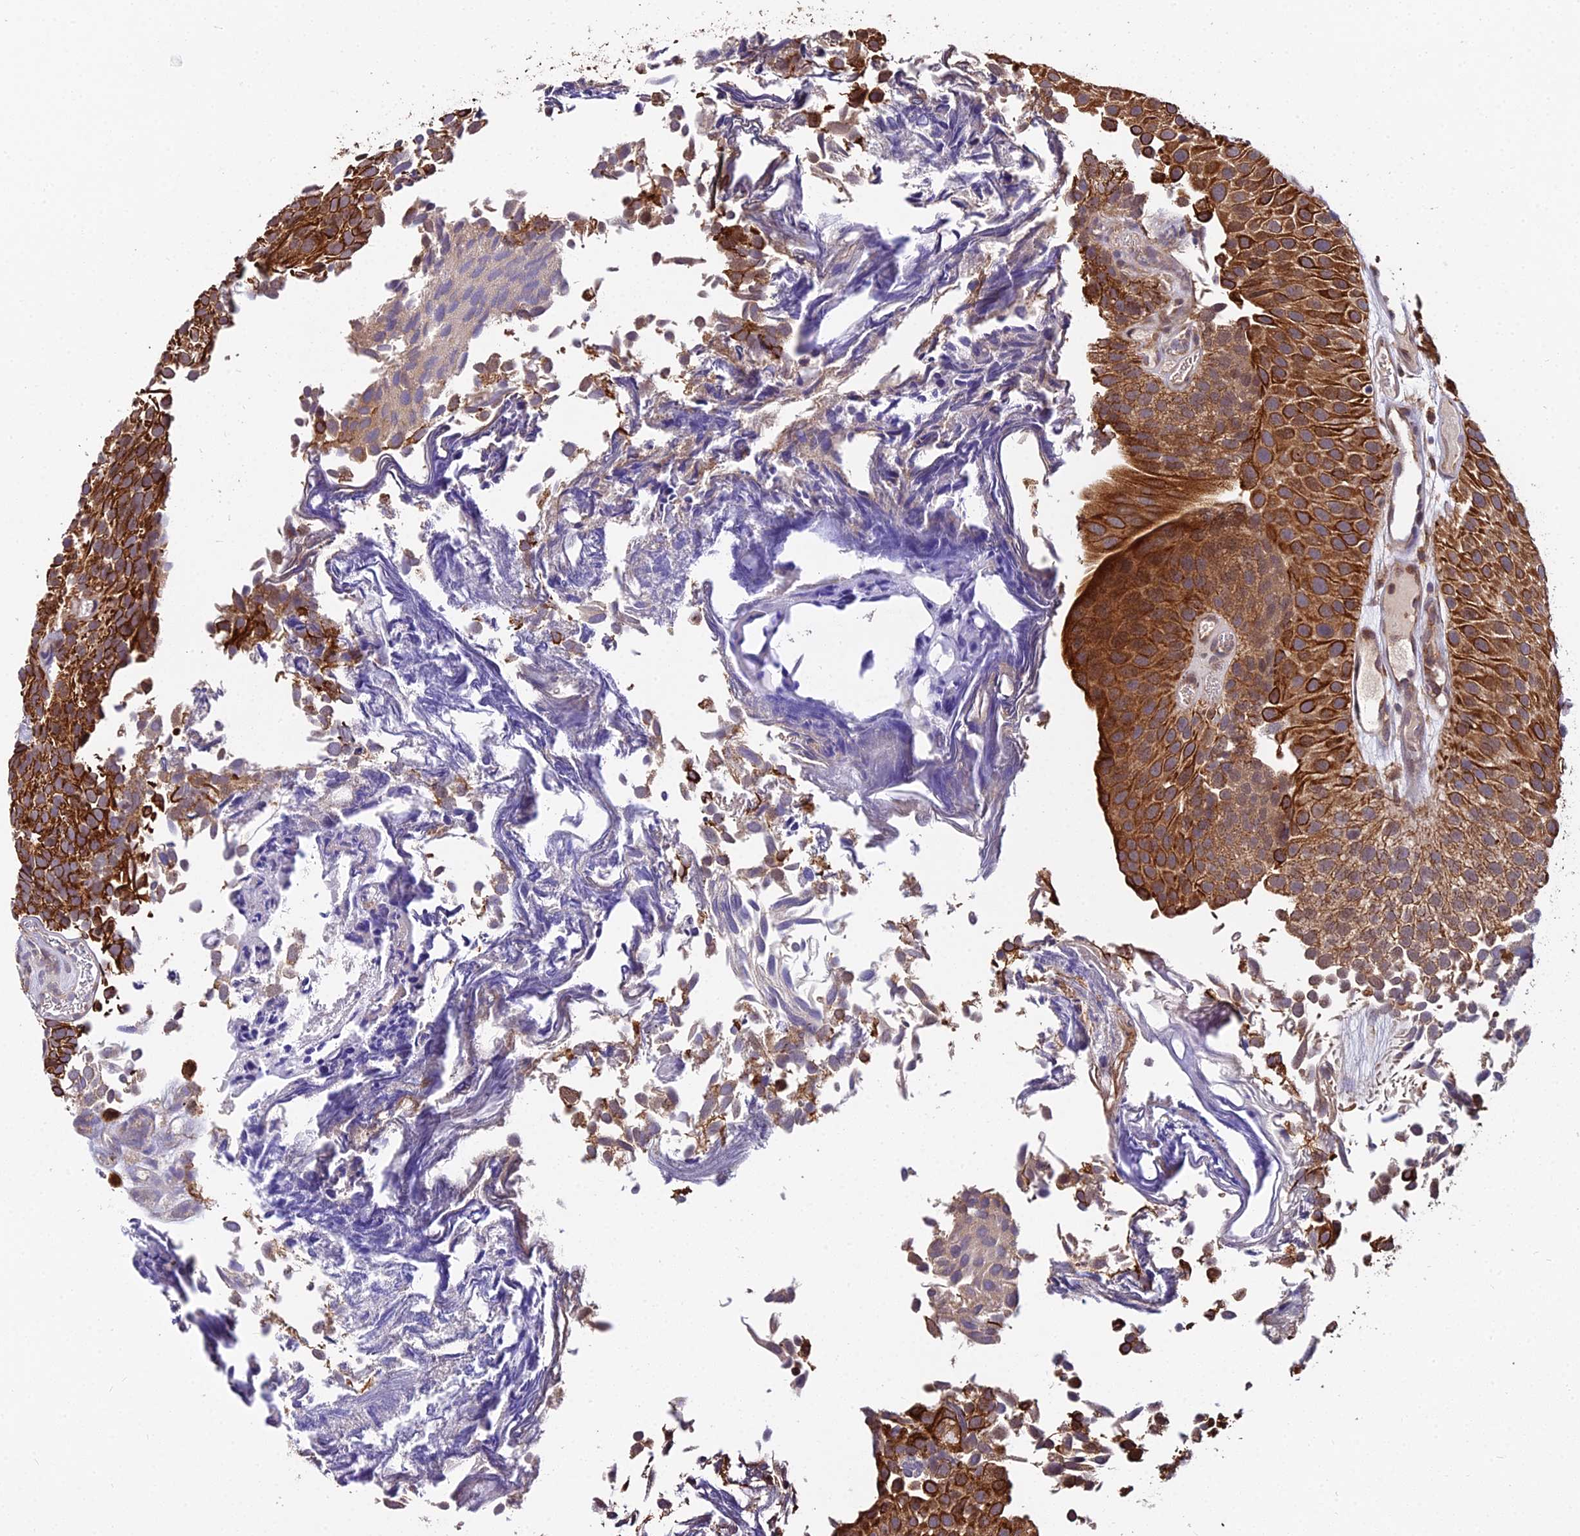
{"staining": {"intensity": "strong", "quantity": ">75%", "location": "cytoplasmic/membranous"}, "tissue": "urothelial cancer", "cell_type": "Tumor cells", "image_type": "cancer", "snomed": [{"axis": "morphology", "description": "Urothelial carcinoma, Low grade"}, {"axis": "topography", "description": "Urinary bladder"}], "caption": "Protein staining of urothelial cancer tissue reveals strong cytoplasmic/membranous staining in approximately >75% of tumor cells.", "gene": "PEX19", "patient": {"sex": "male", "age": 89}}